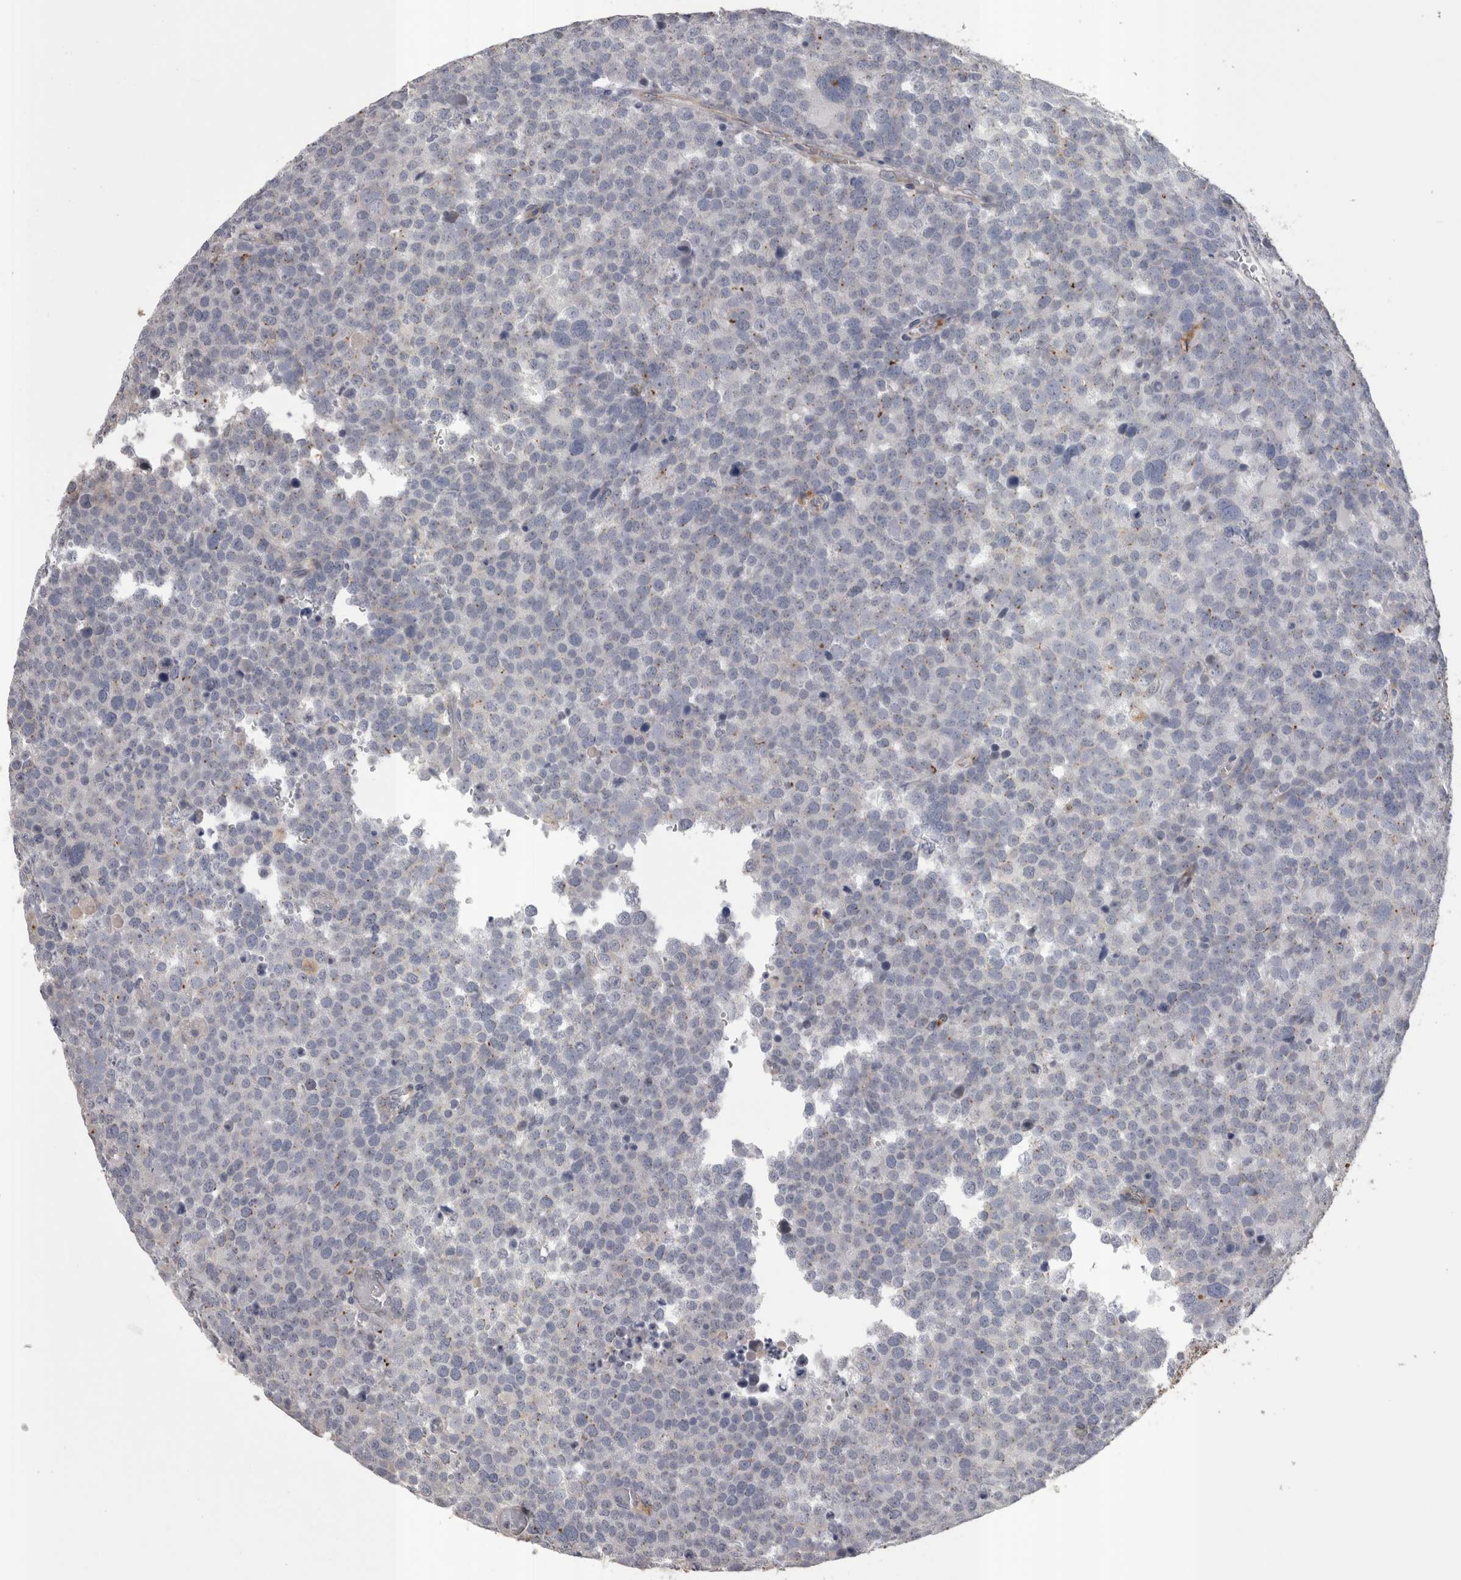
{"staining": {"intensity": "negative", "quantity": "none", "location": "none"}, "tissue": "testis cancer", "cell_type": "Tumor cells", "image_type": "cancer", "snomed": [{"axis": "morphology", "description": "Seminoma, NOS"}, {"axis": "topography", "description": "Testis"}], "caption": "Immunohistochemistry (IHC) of testis seminoma shows no staining in tumor cells. Nuclei are stained in blue.", "gene": "STC1", "patient": {"sex": "male", "age": 71}}